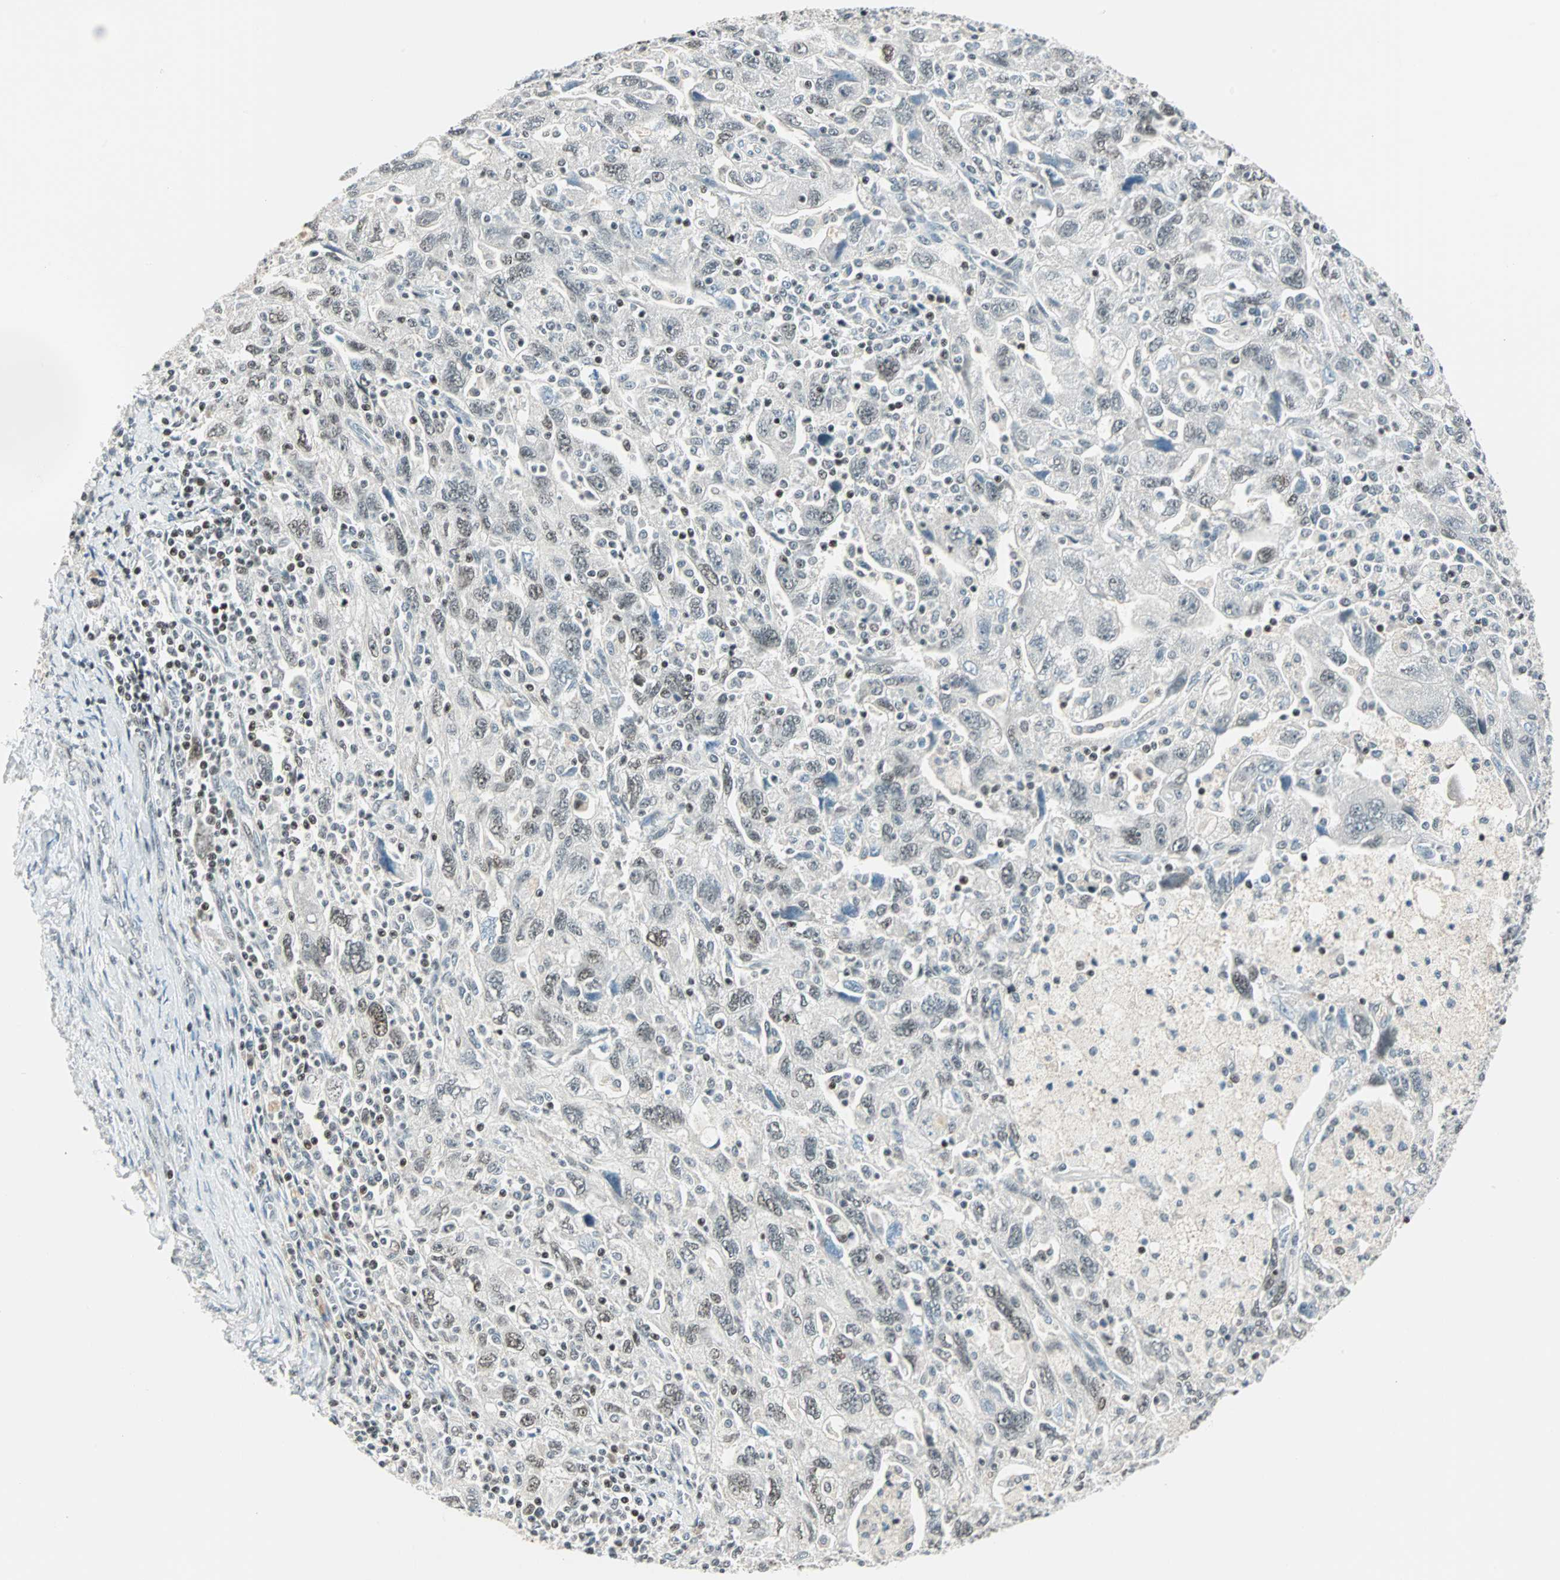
{"staining": {"intensity": "weak", "quantity": "25%-75%", "location": "nuclear"}, "tissue": "ovarian cancer", "cell_type": "Tumor cells", "image_type": "cancer", "snomed": [{"axis": "morphology", "description": "Carcinoma, NOS"}, {"axis": "morphology", "description": "Cystadenocarcinoma, serous, NOS"}, {"axis": "topography", "description": "Ovary"}], "caption": "Ovarian cancer (carcinoma) stained with a protein marker displays weak staining in tumor cells.", "gene": "SIN3A", "patient": {"sex": "female", "age": 69}}